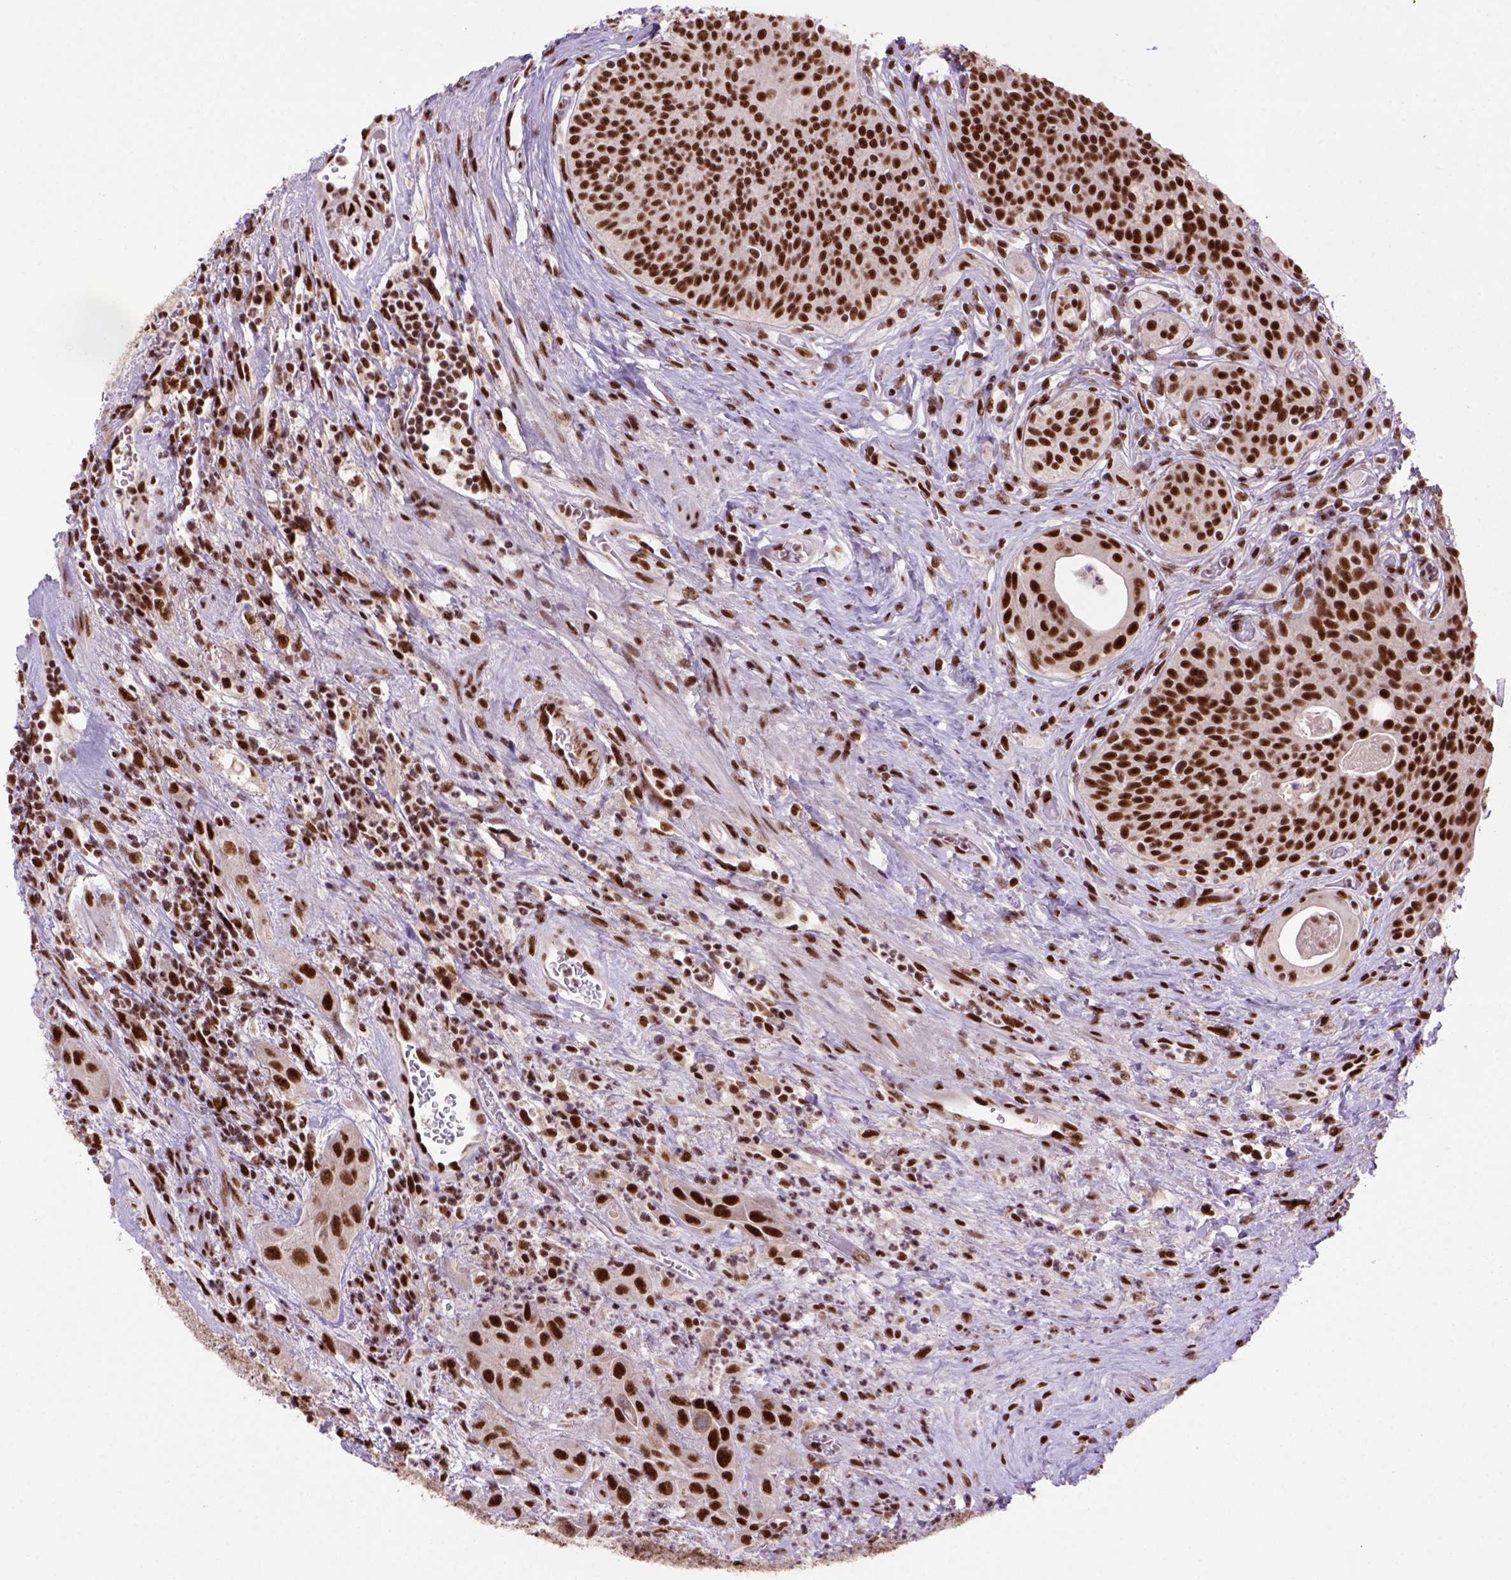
{"staining": {"intensity": "strong", "quantity": ">75%", "location": "nuclear"}, "tissue": "urothelial cancer", "cell_type": "Tumor cells", "image_type": "cancer", "snomed": [{"axis": "morphology", "description": "Urothelial carcinoma, High grade"}, {"axis": "topography", "description": "Urinary bladder"}], "caption": "Strong nuclear positivity for a protein is present in about >75% of tumor cells of high-grade urothelial carcinoma using immunohistochemistry (IHC).", "gene": "NSMCE2", "patient": {"sex": "male", "age": 79}}